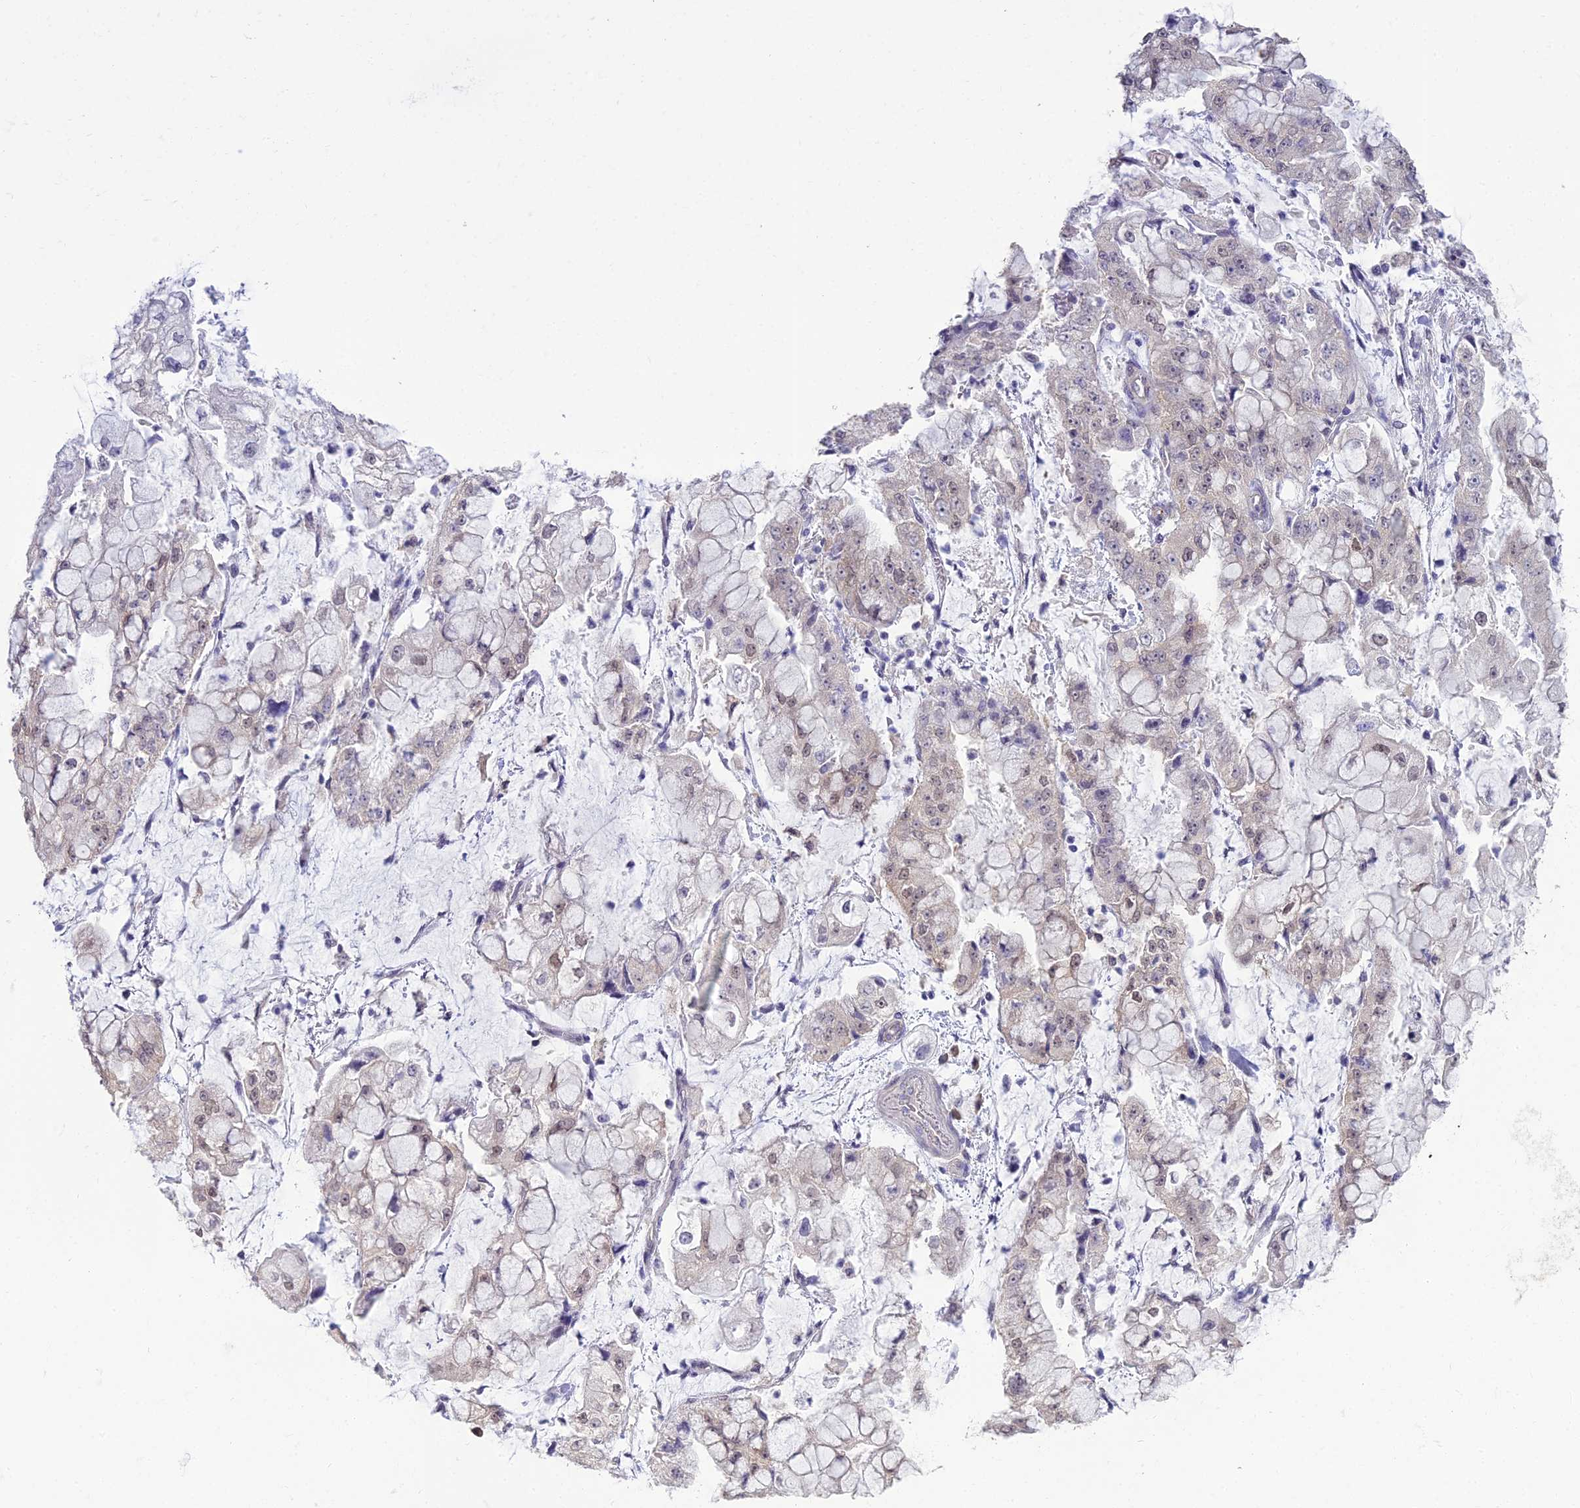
{"staining": {"intensity": "weak", "quantity": "<25%", "location": "nuclear"}, "tissue": "stomach cancer", "cell_type": "Tumor cells", "image_type": "cancer", "snomed": [{"axis": "morphology", "description": "Adenocarcinoma, NOS"}, {"axis": "topography", "description": "Stomach"}], "caption": "Image shows no significant protein staining in tumor cells of stomach cancer.", "gene": "BLNK", "patient": {"sex": "male", "age": 76}}